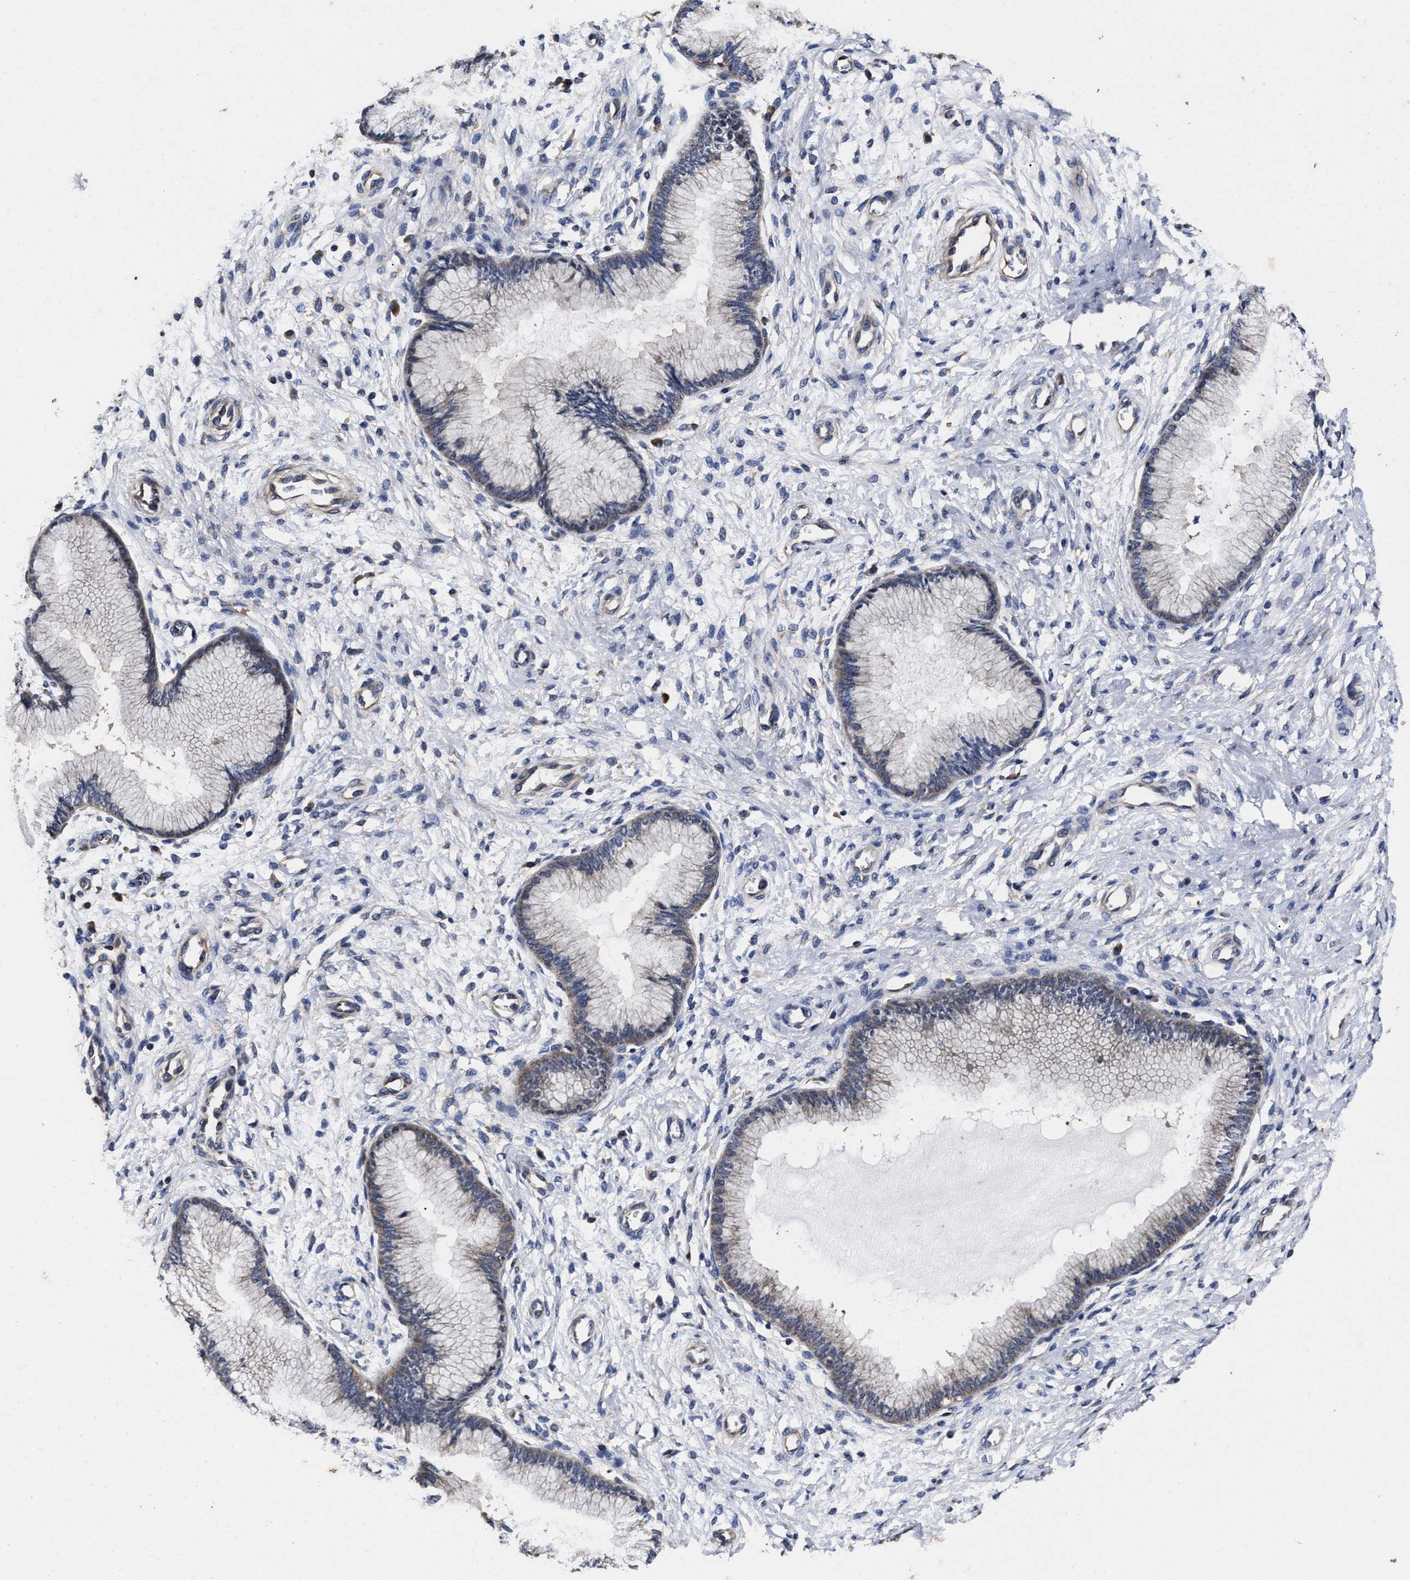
{"staining": {"intensity": "weak", "quantity": "25%-75%", "location": "cytoplasmic/membranous"}, "tissue": "cervix", "cell_type": "Glandular cells", "image_type": "normal", "snomed": [{"axis": "morphology", "description": "Normal tissue, NOS"}, {"axis": "topography", "description": "Cervix"}], "caption": "Immunohistochemistry (IHC) (DAB) staining of benign cervix shows weak cytoplasmic/membranous protein expression in approximately 25%-75% of glandular cells.", "gene": "AVEN", "patient": {"sex": "female", "age": 55}}